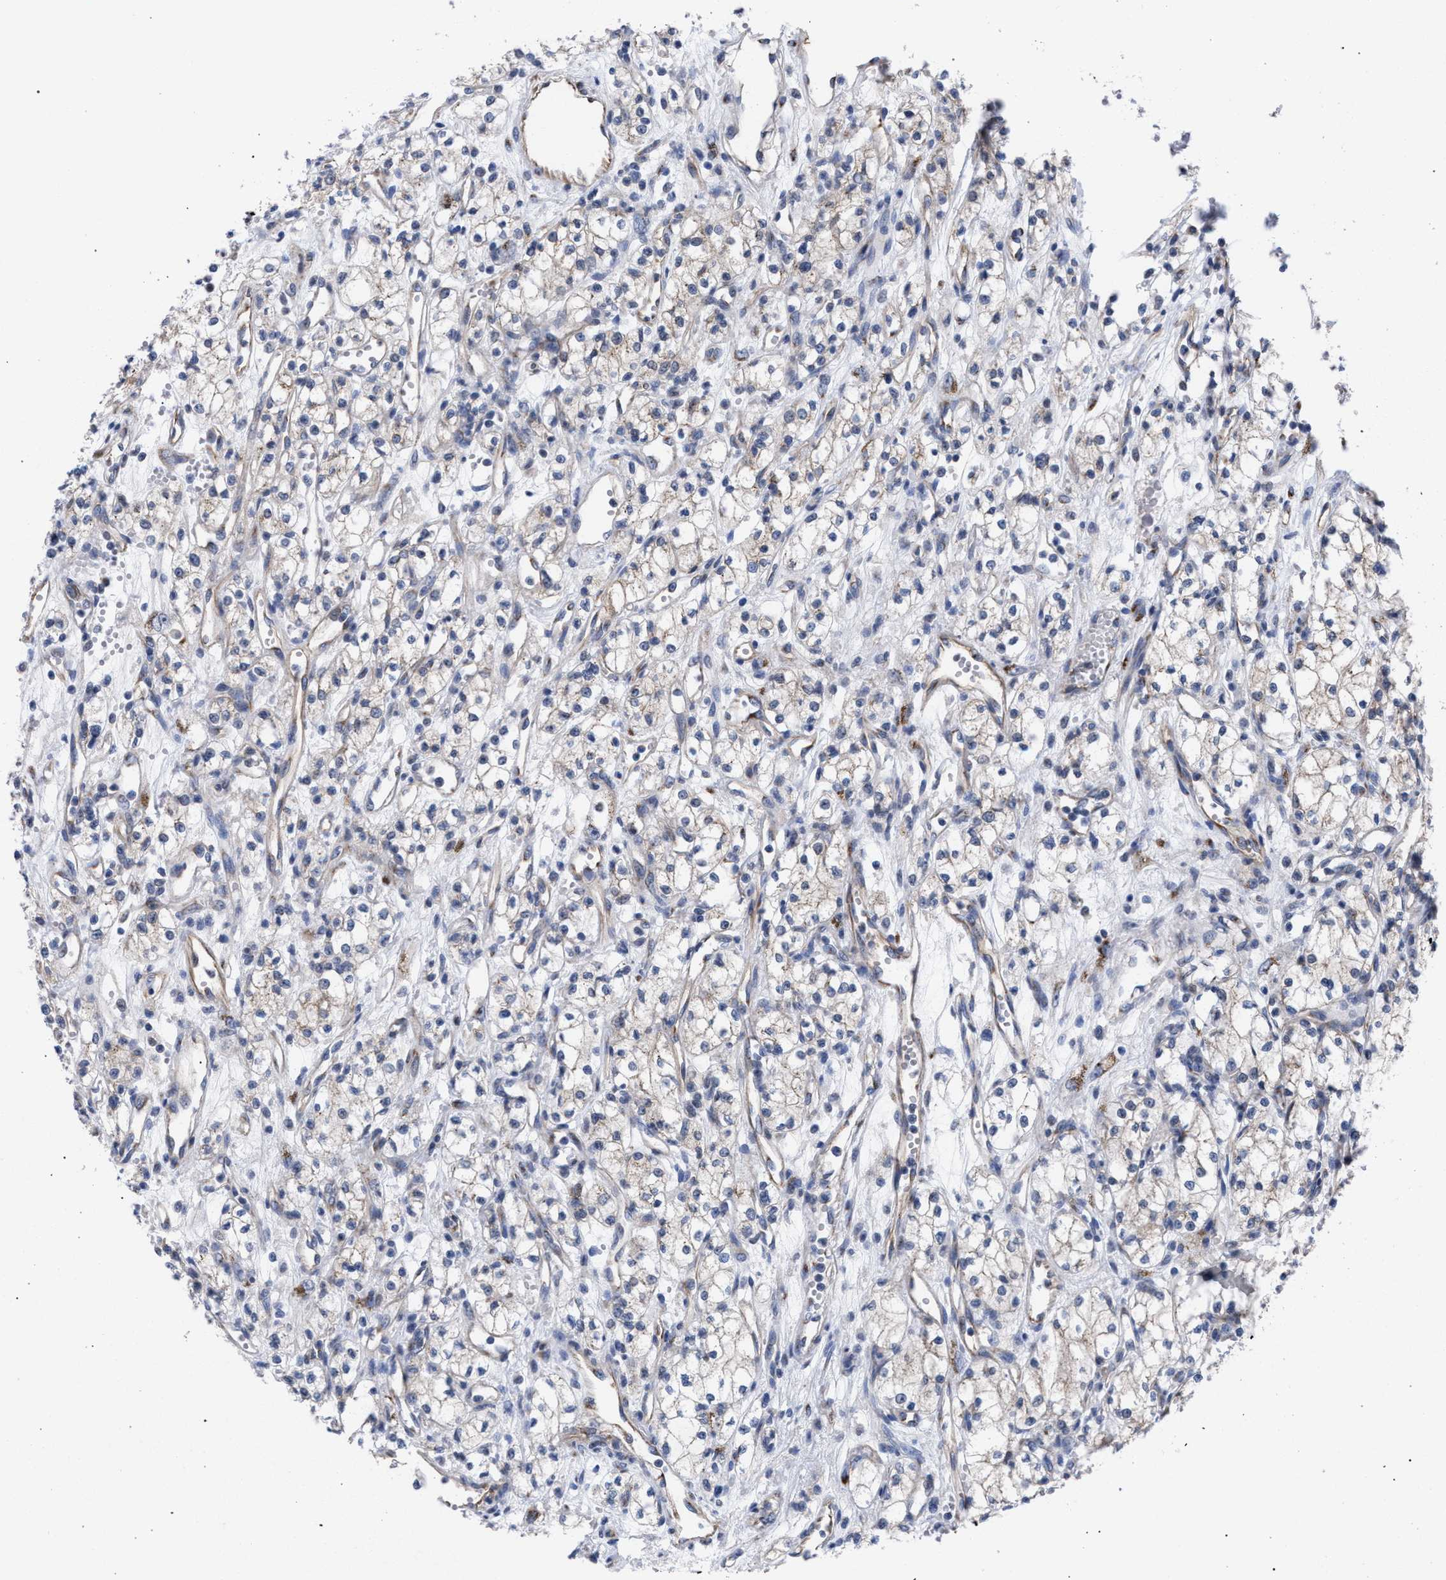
{"staining": {"intensity": "negative", "quantity": "none", "location": "none"}, "tissue": "renal cancer", "cell_type": "Tumor cells", "image_type": "cancer", "snomed": [{"axis": "morphology", "description": "Adenocarcinoma, NOS"}, {"axis": "topography", "description": "Kidney"}], "caption": "Human renal cancer stained for a protein using IHC shows no expression in tumor cells.", "gene": "GOLGA2", "patient": {"sex": "male", "age": 59}}